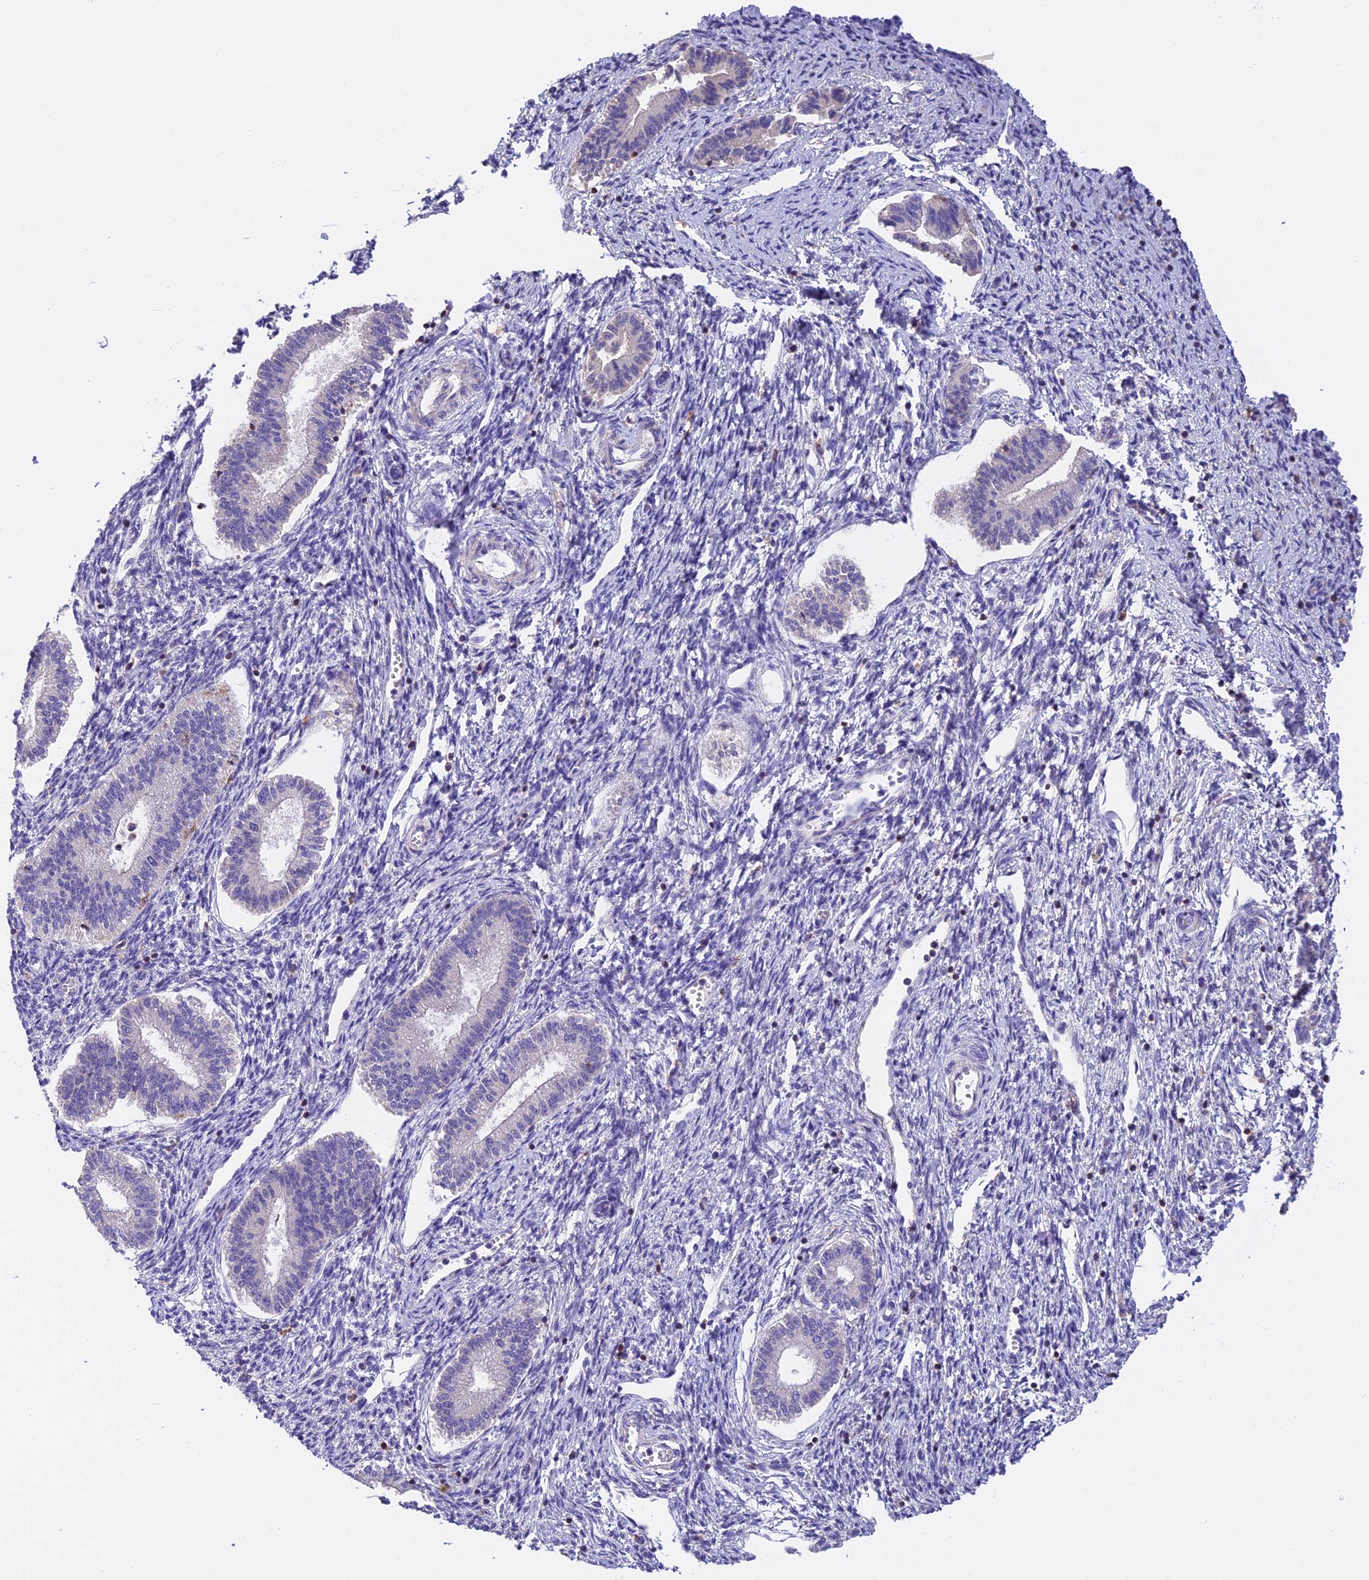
{"staining": {"intensity": "negative", "quantity": "none", "location": "none"}, "tissue": "endometrium", "cell_type": "Cells in endometrial stroma", "image_type": "normal", "snomed": [{"axis": "morphology", "description": "Normal tissue, NOS"}, {"axis": "topography", "description": "Endometrium"}], "caption": "This is a histopathology image of immunohistochemistry (IHC) staining of benign endometrium, which shows no positivity in cells in endometrial stroma. (DAB immunohistochemistry visualized using brightfield microscopy, high magnification).", "gene": "LPXN", "patient": {"sex": "female", "age": 25}}